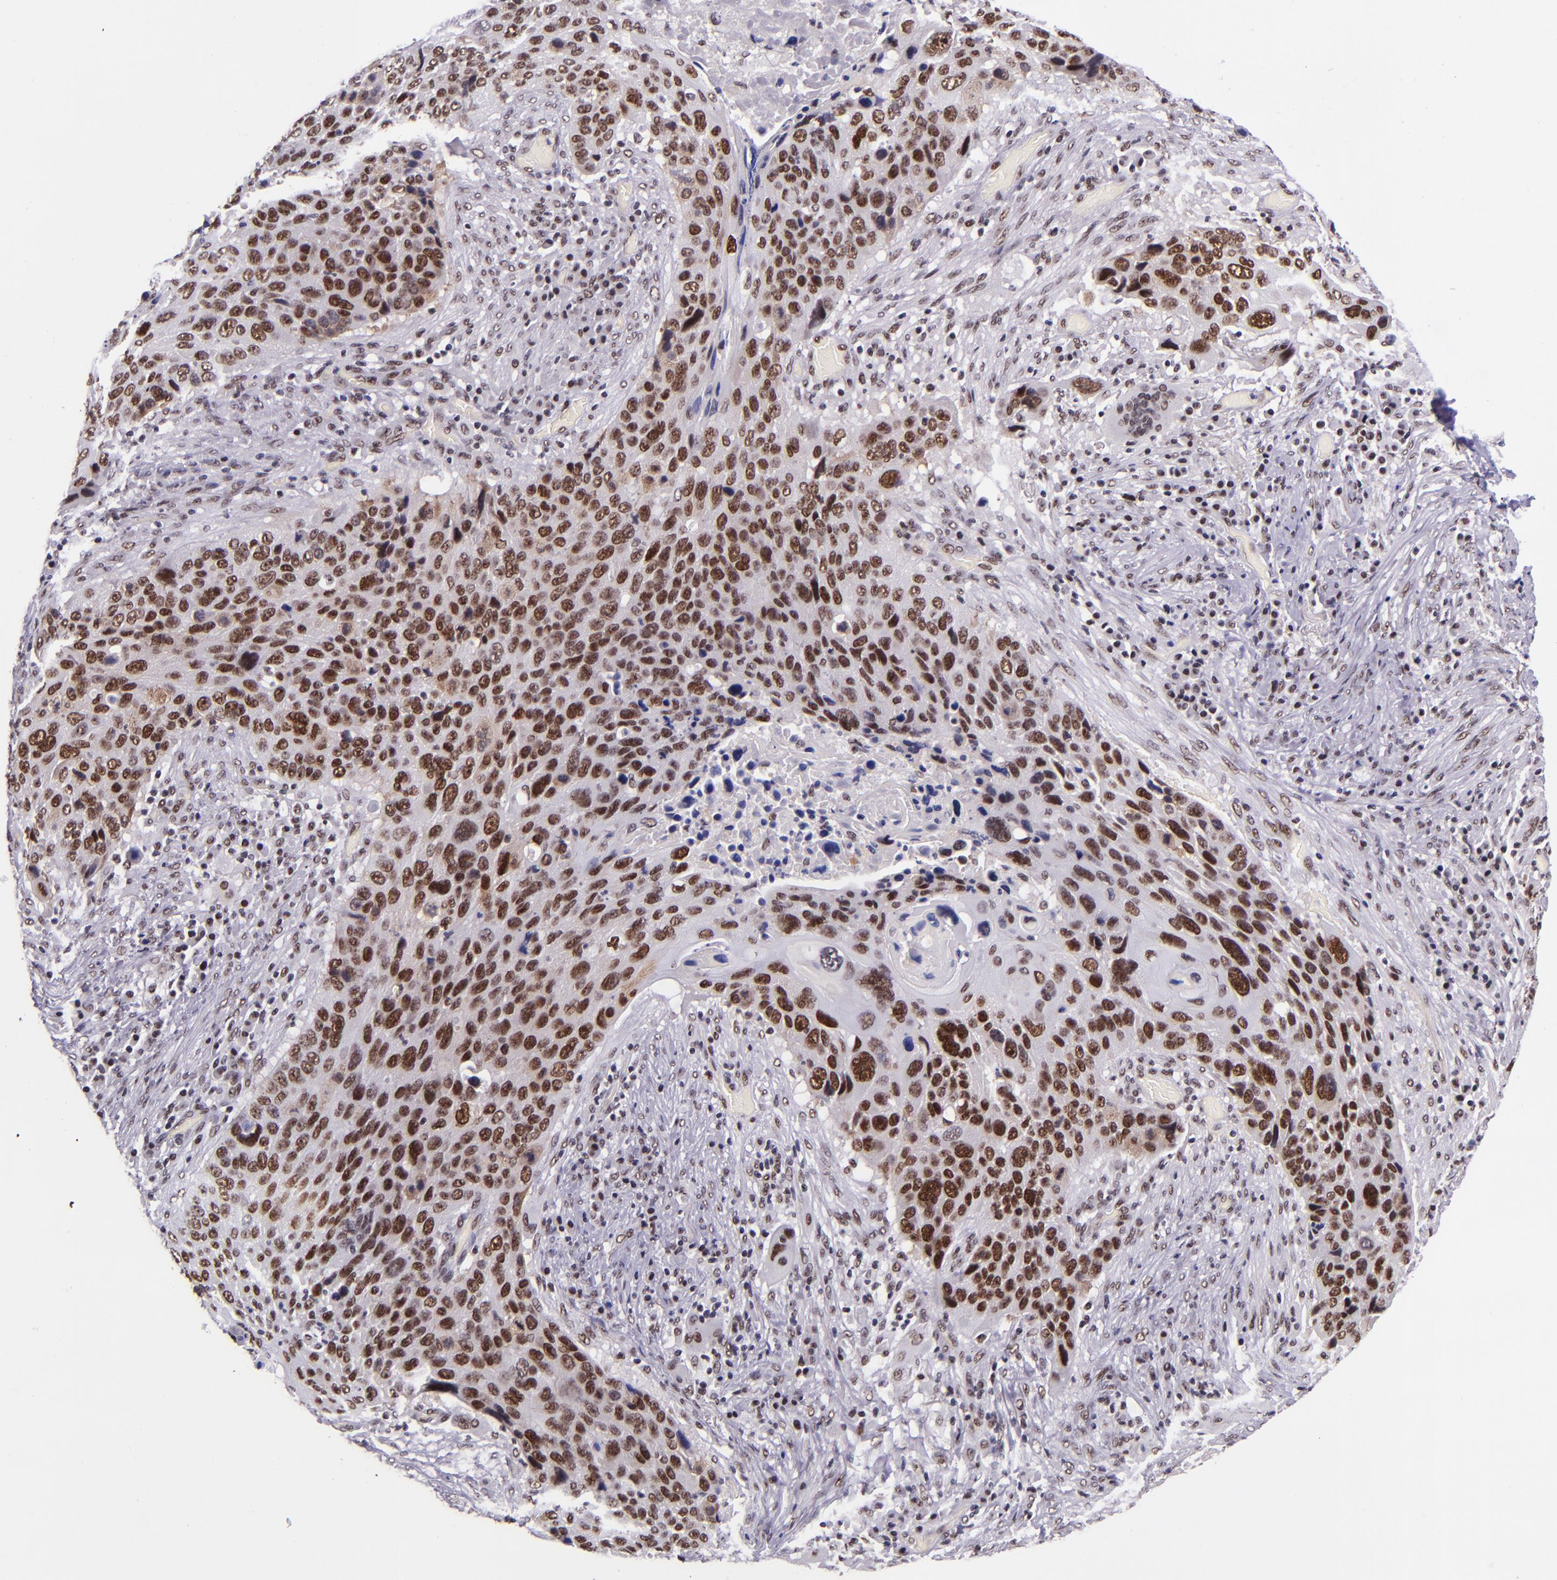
{"staining": {"intensity": "moderate", "quantity": ">75%", "location": "nuclear"}, "tissue": "lung cancer", "cell_type": "Tumor cells", "image_type": "cancer", "snomed": [{"axis": "morphology", "description": "Squamous cell carcinoma, NOS"}, {"axis": "topography", "description": "Lung"}], "caption": "Moderate nuclear staining for a protein is present in about >75% of tumor cells of lung squamous cell carcinoma using immunohistochemistry.", "gene": "GPKOW", "patient": {"sex": "male", "age": 68}}